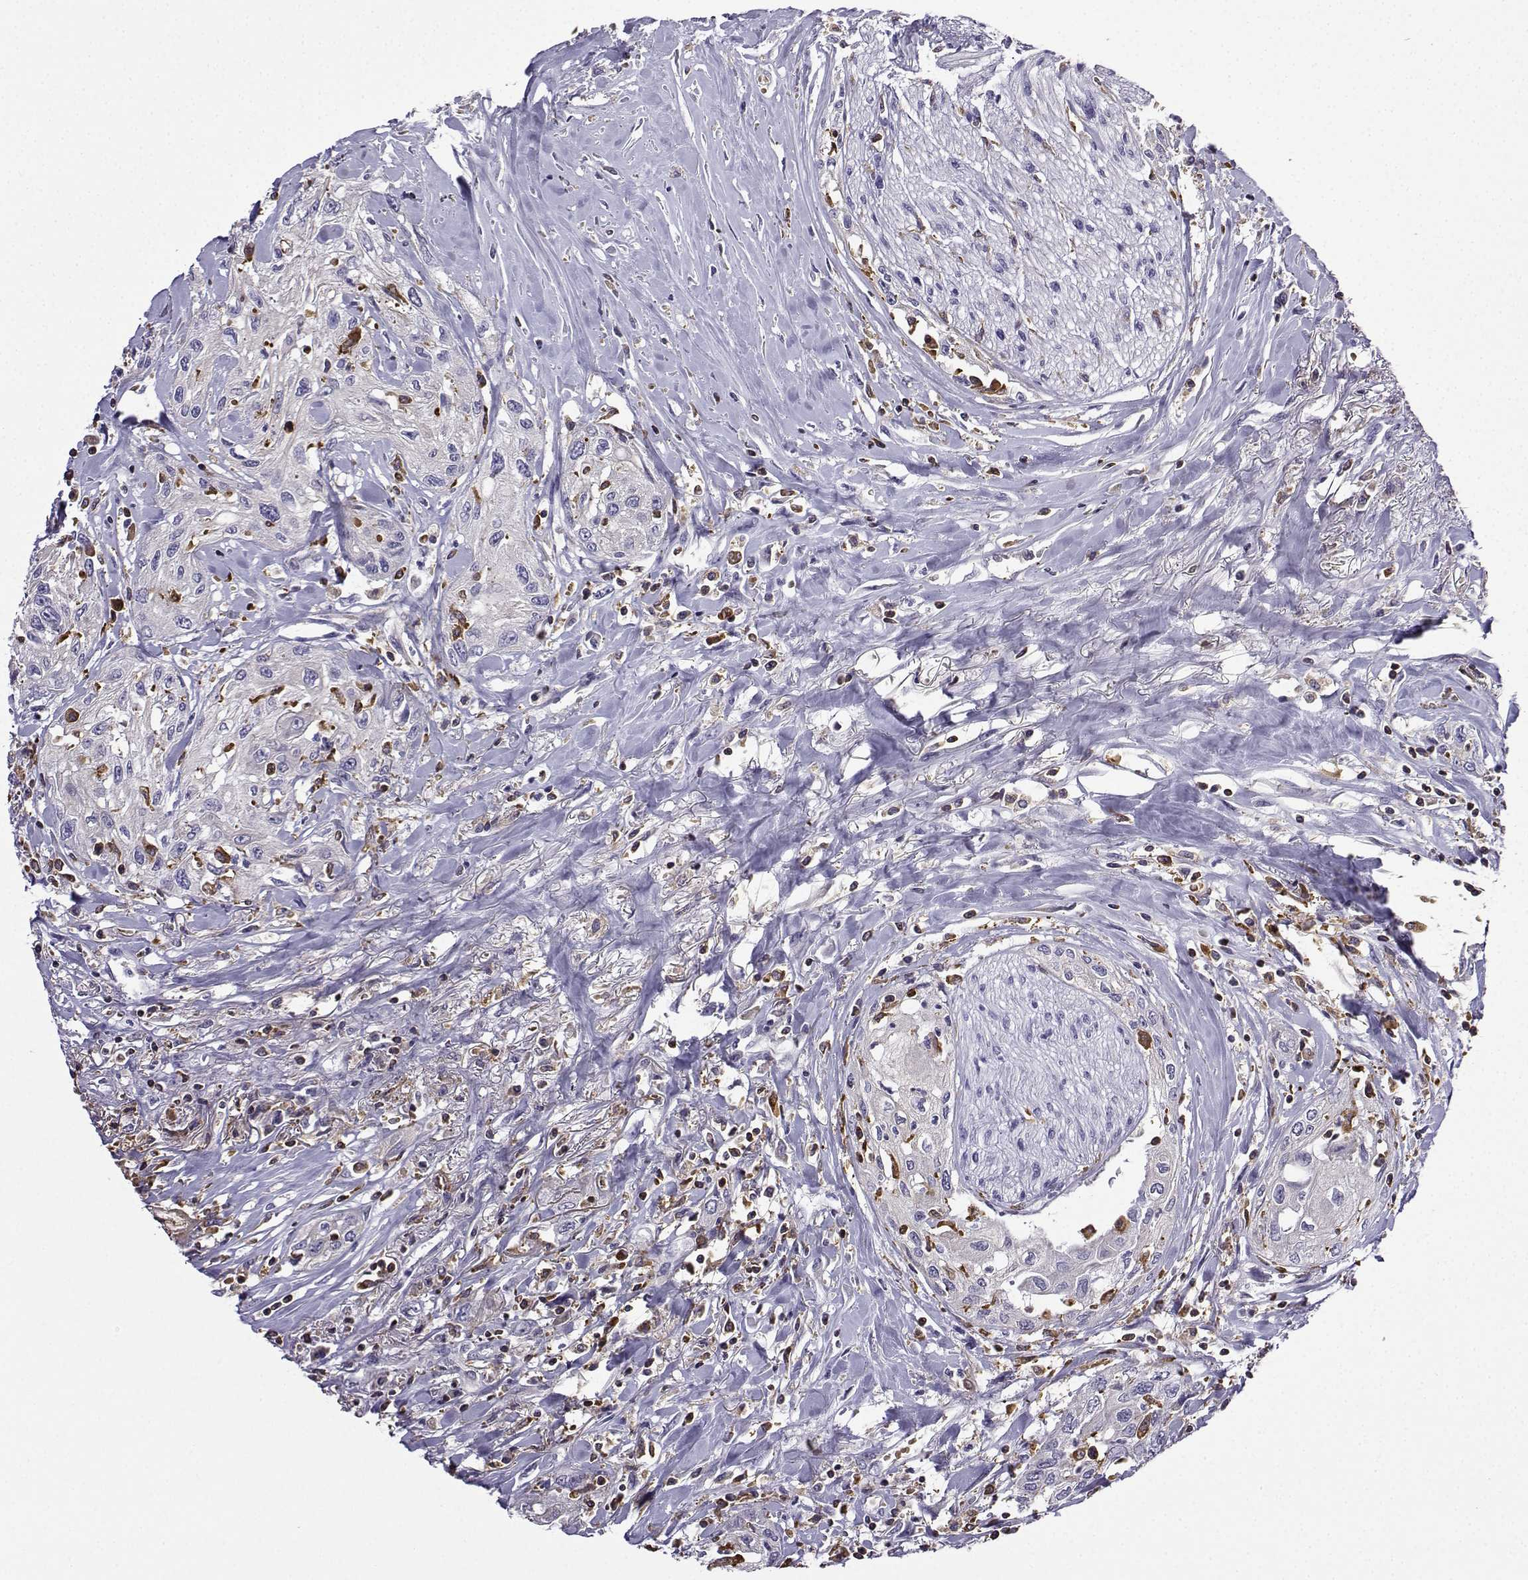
{"staining": {"intensity": "negative", "quantity": "none", "location": "none"}, "tissue": "head and neck cancer", "cell_type": "Tumor cells", "image_type": "cancer", "snomed": [{"axis": "morphology", "description": "Normal tissue, NOS"}, {"axis": "morphology", "description": "Squamous cell carcinoma, NOS"}, {"axis": "topography", "description": "Oral tissue"}, {"axis": "topography", "description": "Peripheral nerve tissue"}, {"axis": "topography", "description": "Head-Neck"}], "caption": "Tumor cells are negative for brown protein staining in squamous cell carcinoma (head and neck).", "gene": "DOCK10", "patient": {"sex": "female", "age": 59}}